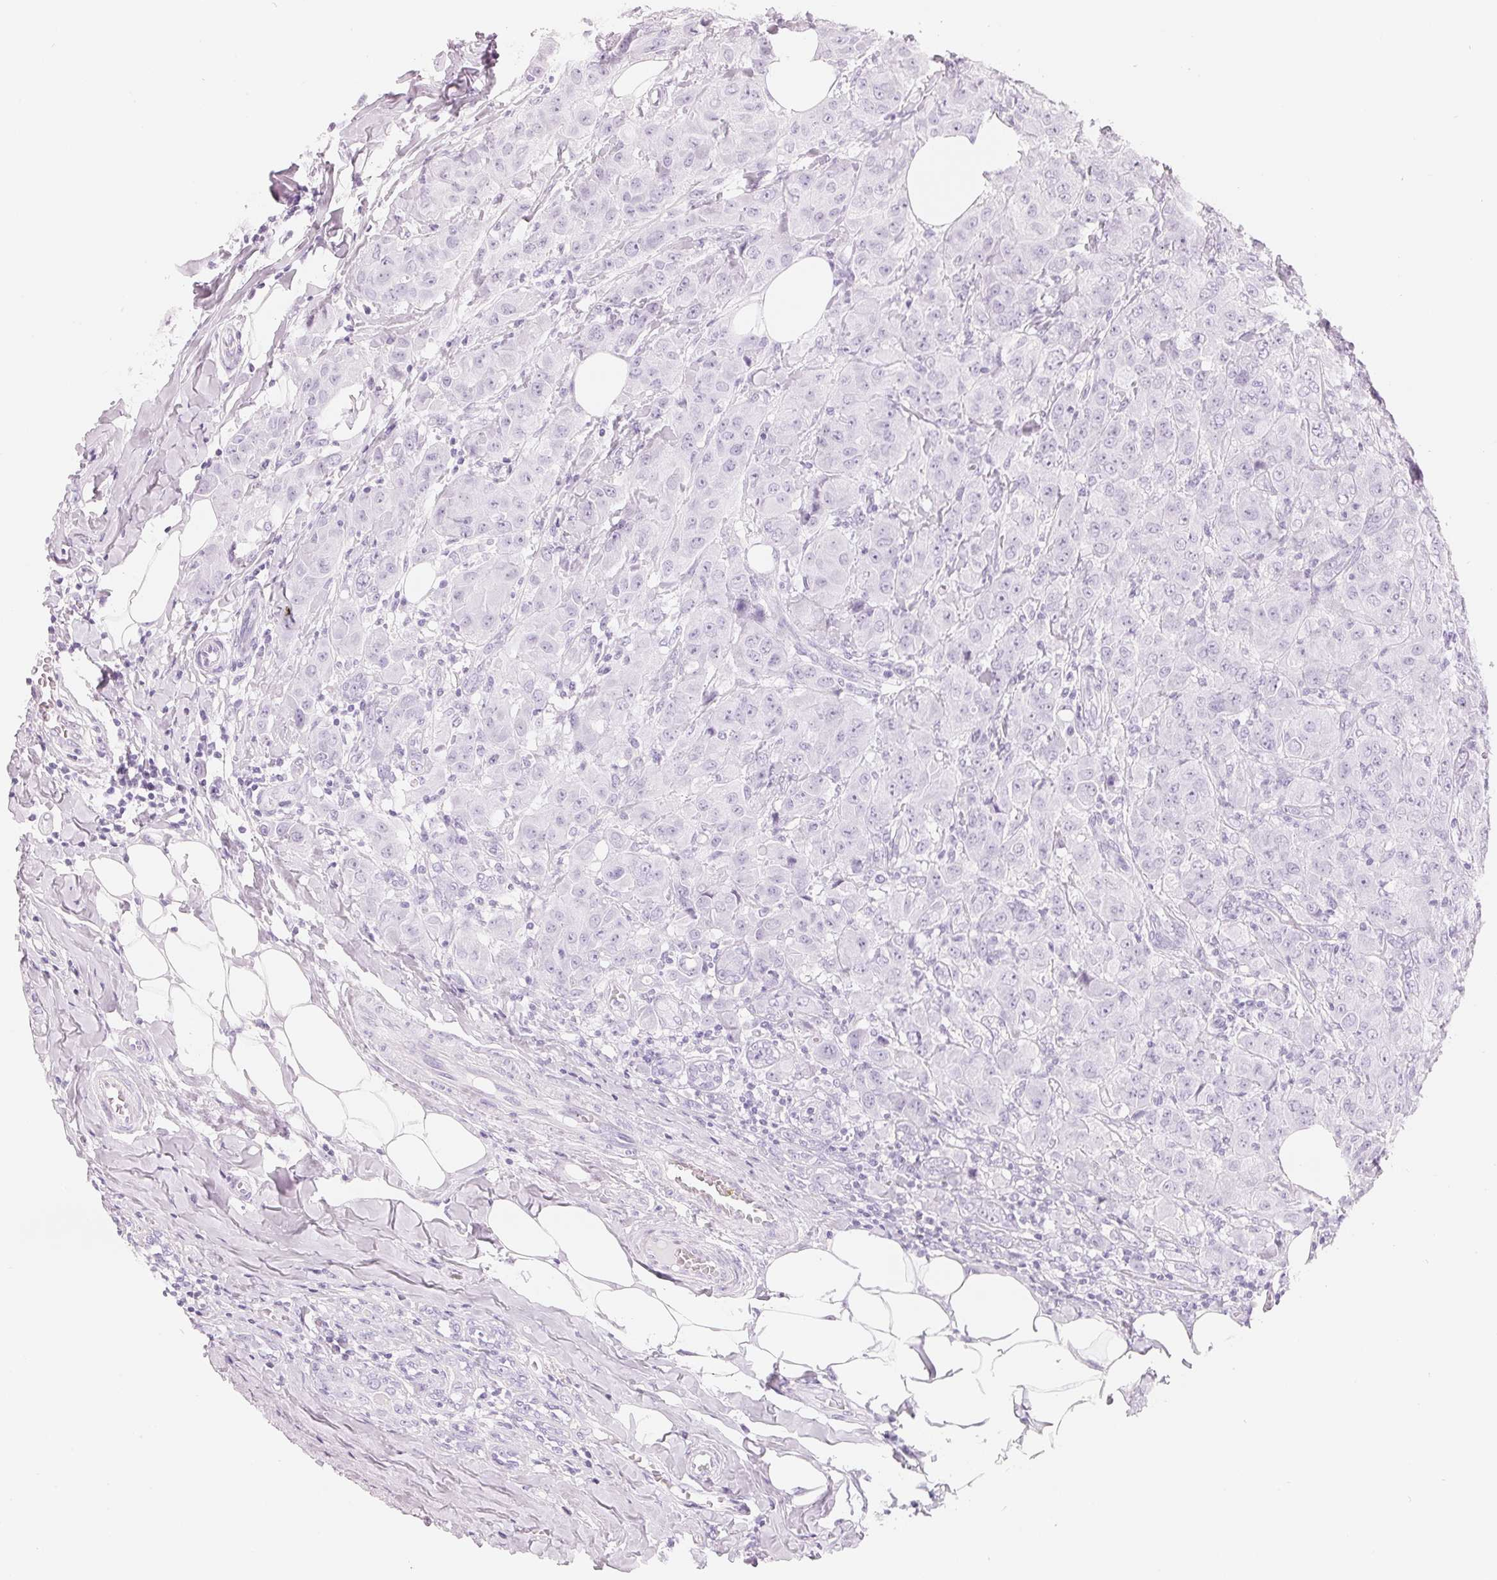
{"staining": {"intensity": "negative", "quantity": "none", "location": "none"}, "tissue": "breast cancer", "cell_type": "Tumor cells", "image_type": "cancer", "snomed": [{"axis": "morphology", "description": "Normal tissue, NOS"}, {"axis": "morphology", "description": "Duct carcinoma"}, {"axis": "topography", "description": "Breast"}], "caption": "An image of invasive ductal carcinoma (breast) stained for a protein displays no brown staining in tumor cells.", "gene": "CFHR2", "patient": {"sex": "female", "age": 43}}